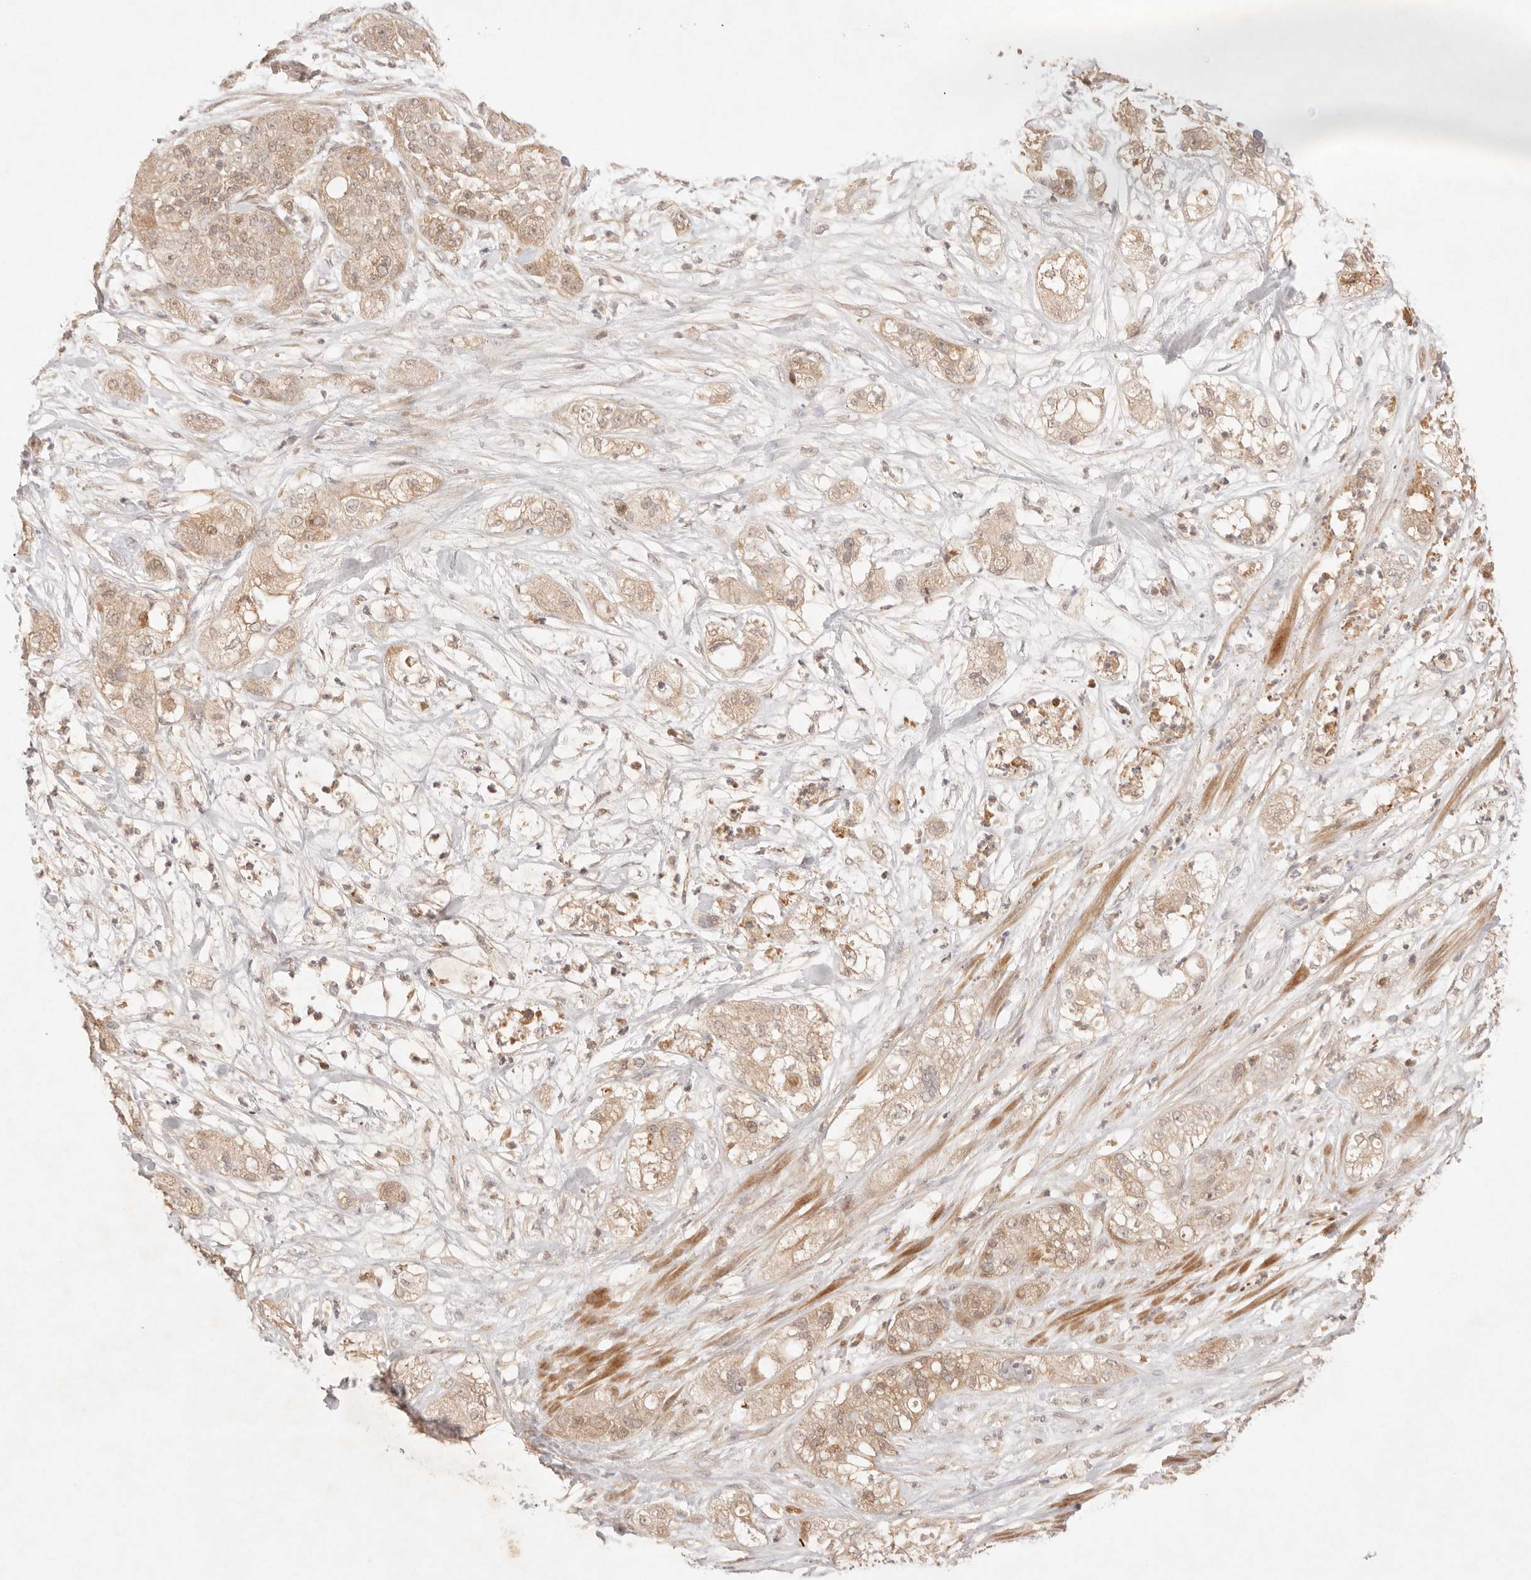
{"staining": {"intensity": "weak", "quantity": ">75%", "location": "cytoplasmic/membranous"}, "tissue": "pancreatic cancer", "cell_type": "Tumor cells", "image_type": "cancer", "snomed": [{"axis": "morphology", "description": "Adenocarcinoma, NOS"}, {"axis": "topography", "description": "Pancreas"}], "caption": "This photomicrograph exhibits immunohistochemistry staining of human adenocarcinoma (pancreatic), with low weak cytoplasmic/membranous positivity in about >75% of tumor cells.", "gene": "PHLDA3", "patient": {"sex": "female", "age": 78}}